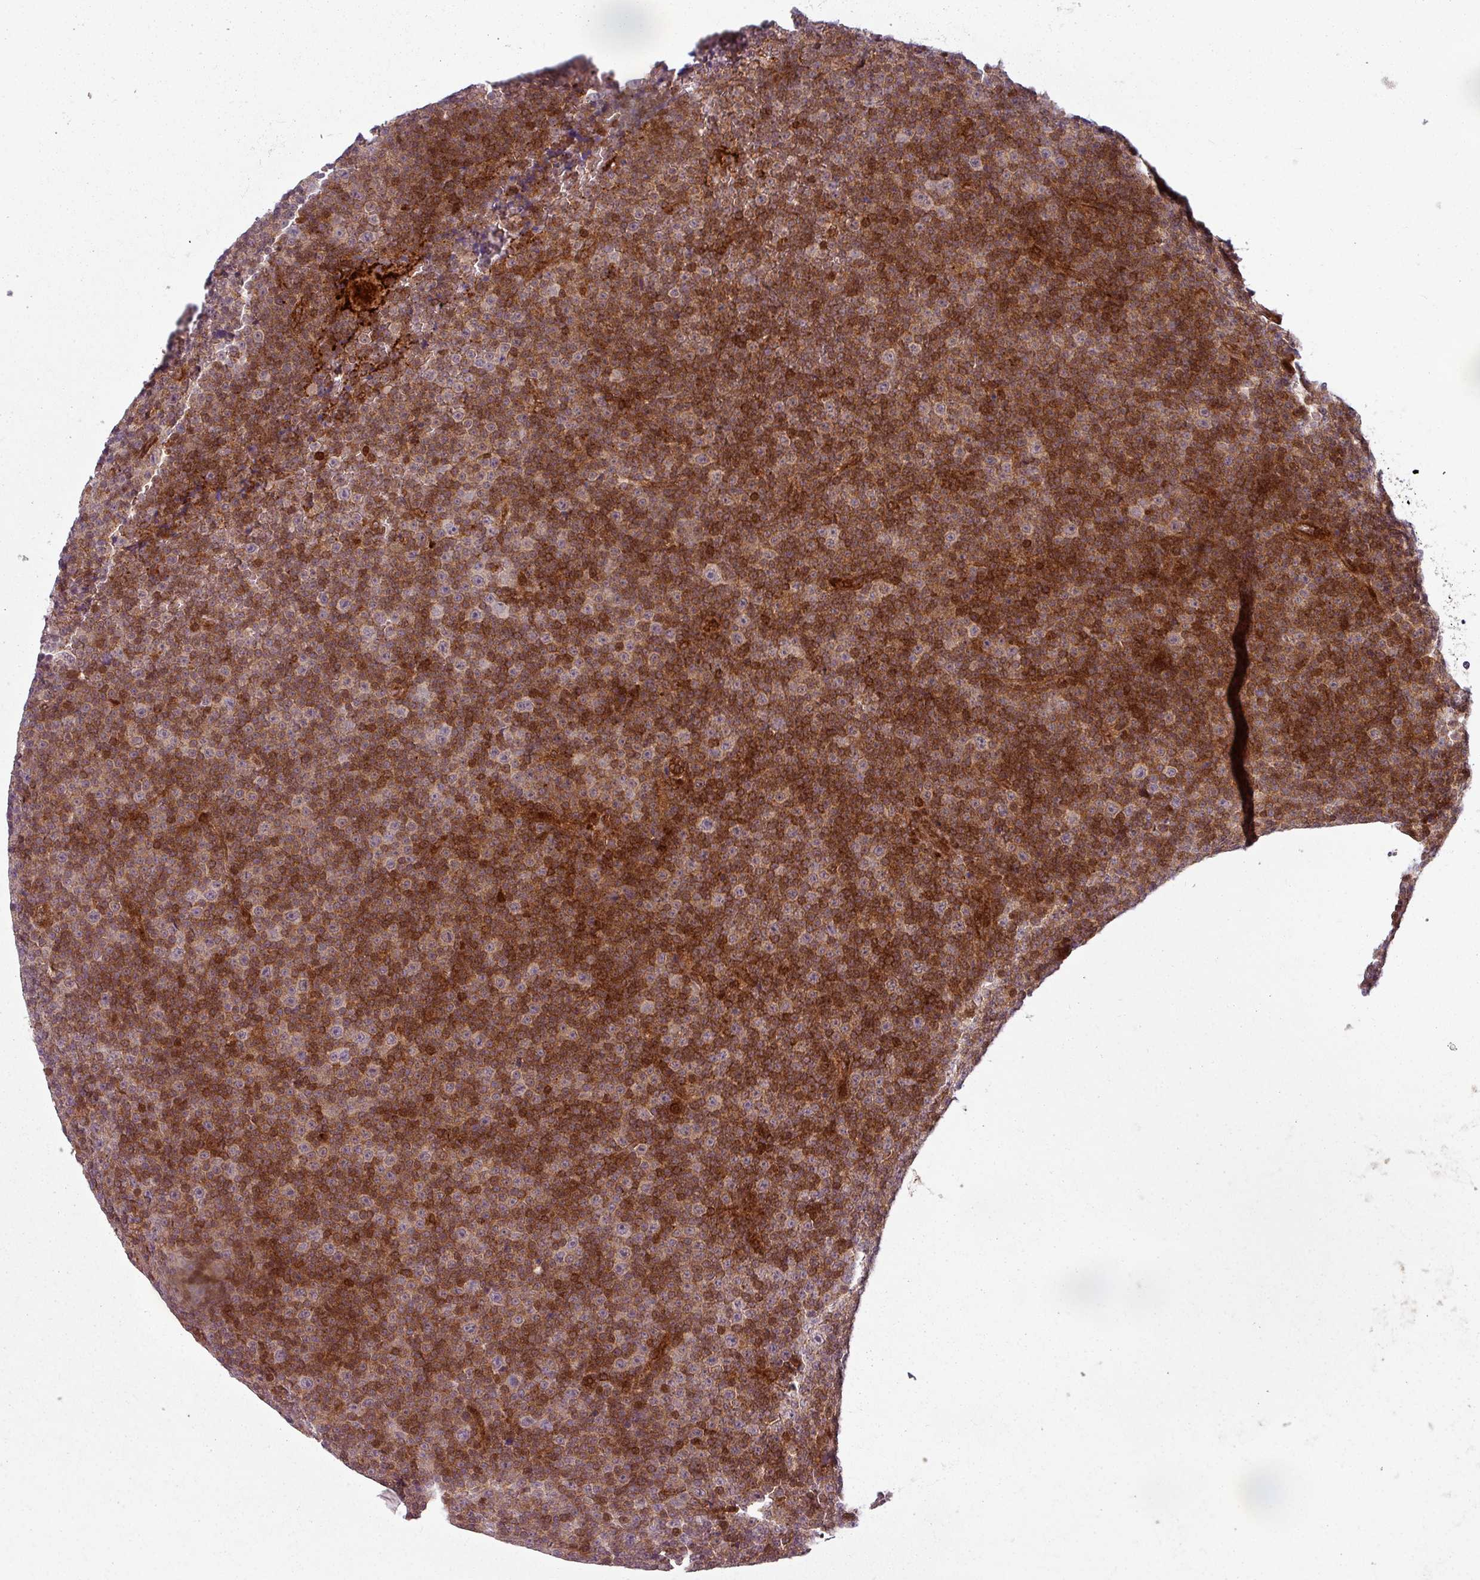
{"staining": {"intensity": "moderate", "quantity": "25%-75%", "location": "cytoplasmic/membranous"}, "tissue": "lymphoma", "cell_type": "Tumor cells", "image_type": "cancer", "snomed": [{"axis": "morphology", "description": "Malignant lymphoma, non-Hodgkin's type, Low grade"}, {"axis": "topography", "description": "Lymph node"}], "caption": "High-power microscopy captured an immunohistochemistry (IHC) micrograph of lymphoma, revealing moderate cytoplasmic/membranous positivity in about 25%-75% of tumor cells.", "gene": "CLIC1", "patient": {"sex": "female", "age": 67}}